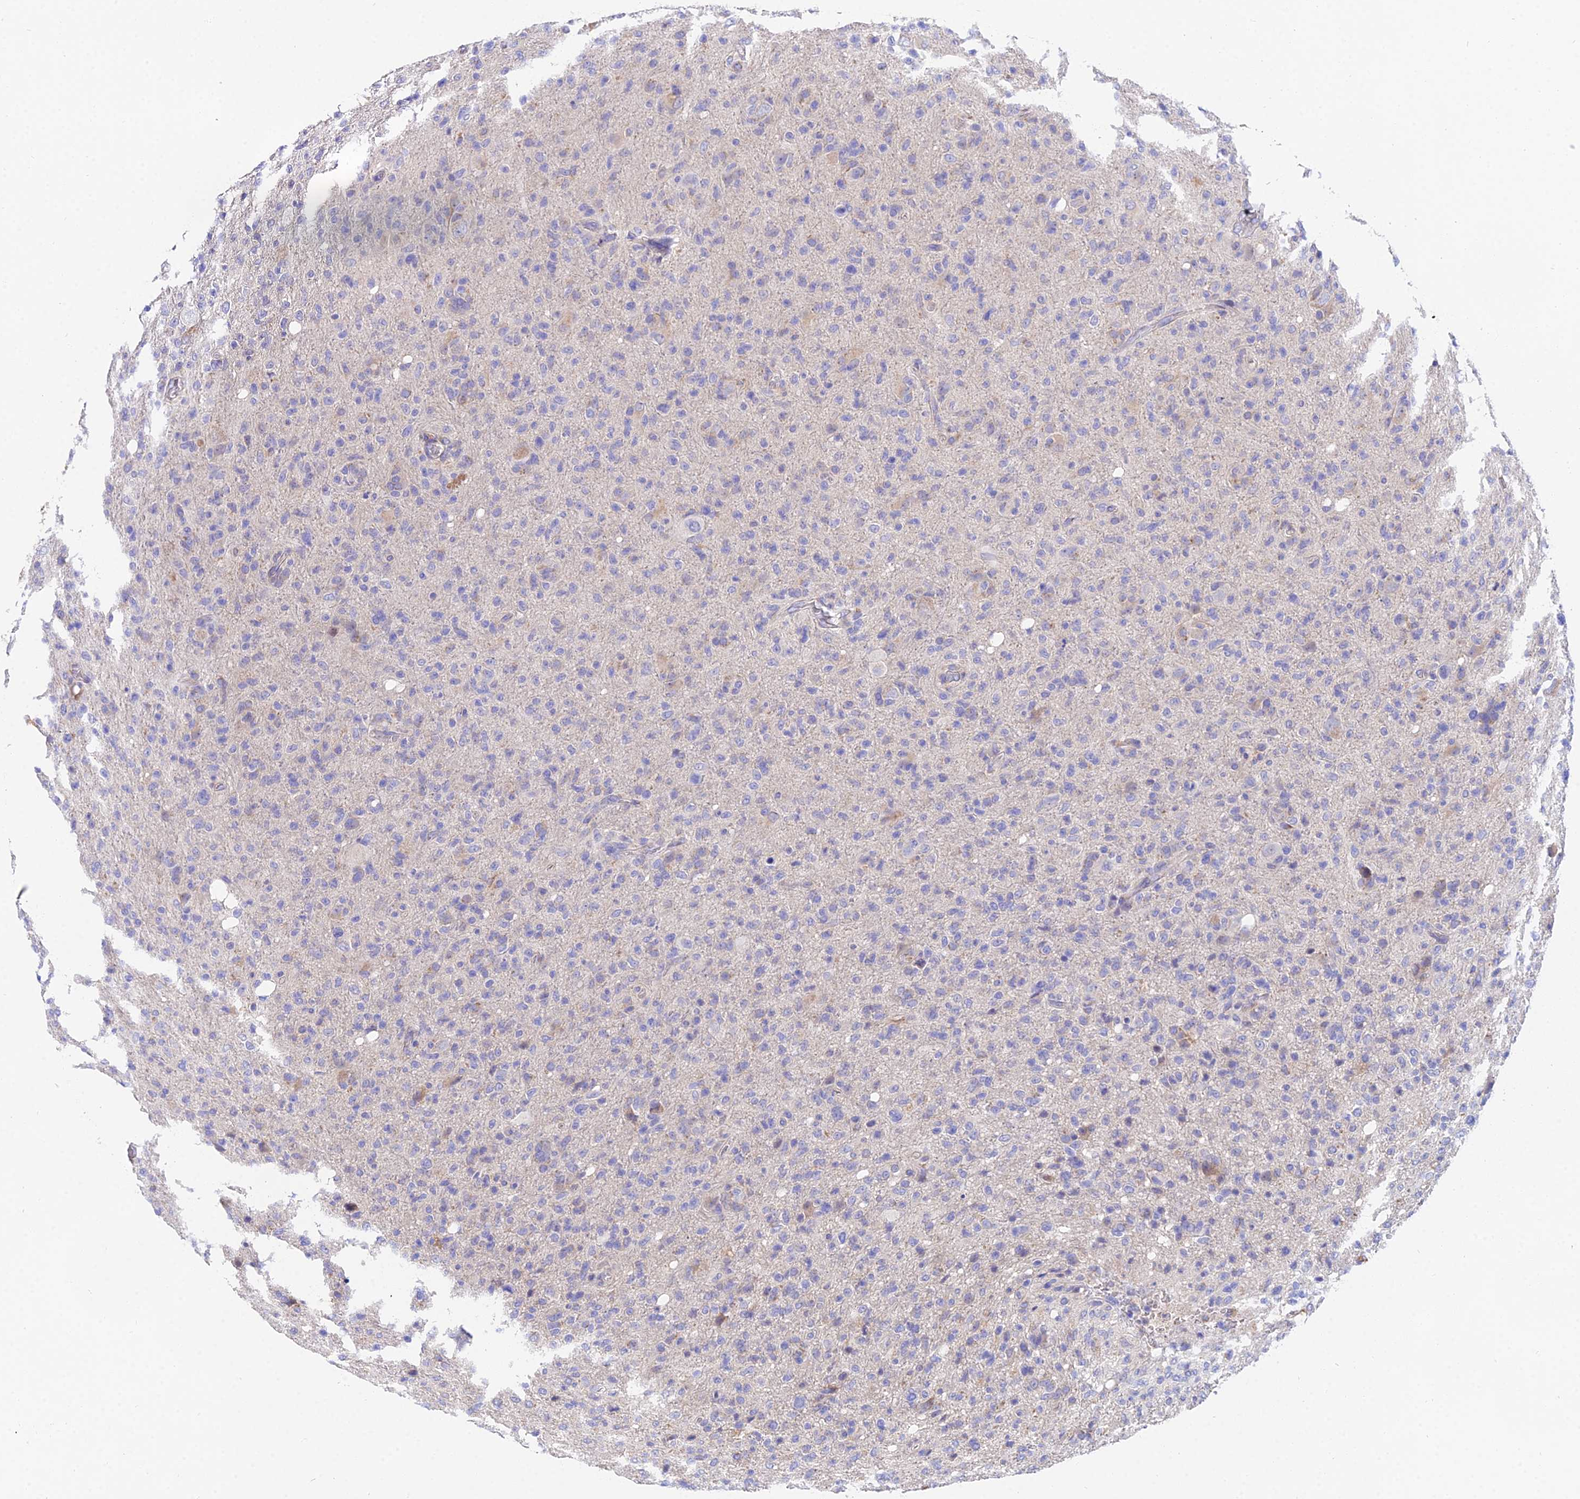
{"staining": {"intensity": "negative", "quantity": "none", "location": "none"}, "tissue": "glioma", "cell_type": "Tumor cells", "image_type": "cancer", "snomed": [{"axis": "morphology", "description": "Glioma, malignant, High grade"}, {"axis": "topography", "description": "Brain"}], "caption": "A histopathology image of human glioma is negative for staining in tumor cells. (Stains: DAB immunohistochemistry (IHC) with hematoxylin counter stain, Microscopy: brightfield microscopy at high magnification).", "gene": "PPP2R2C", "patient": {"sex": "female", "age": 57}}